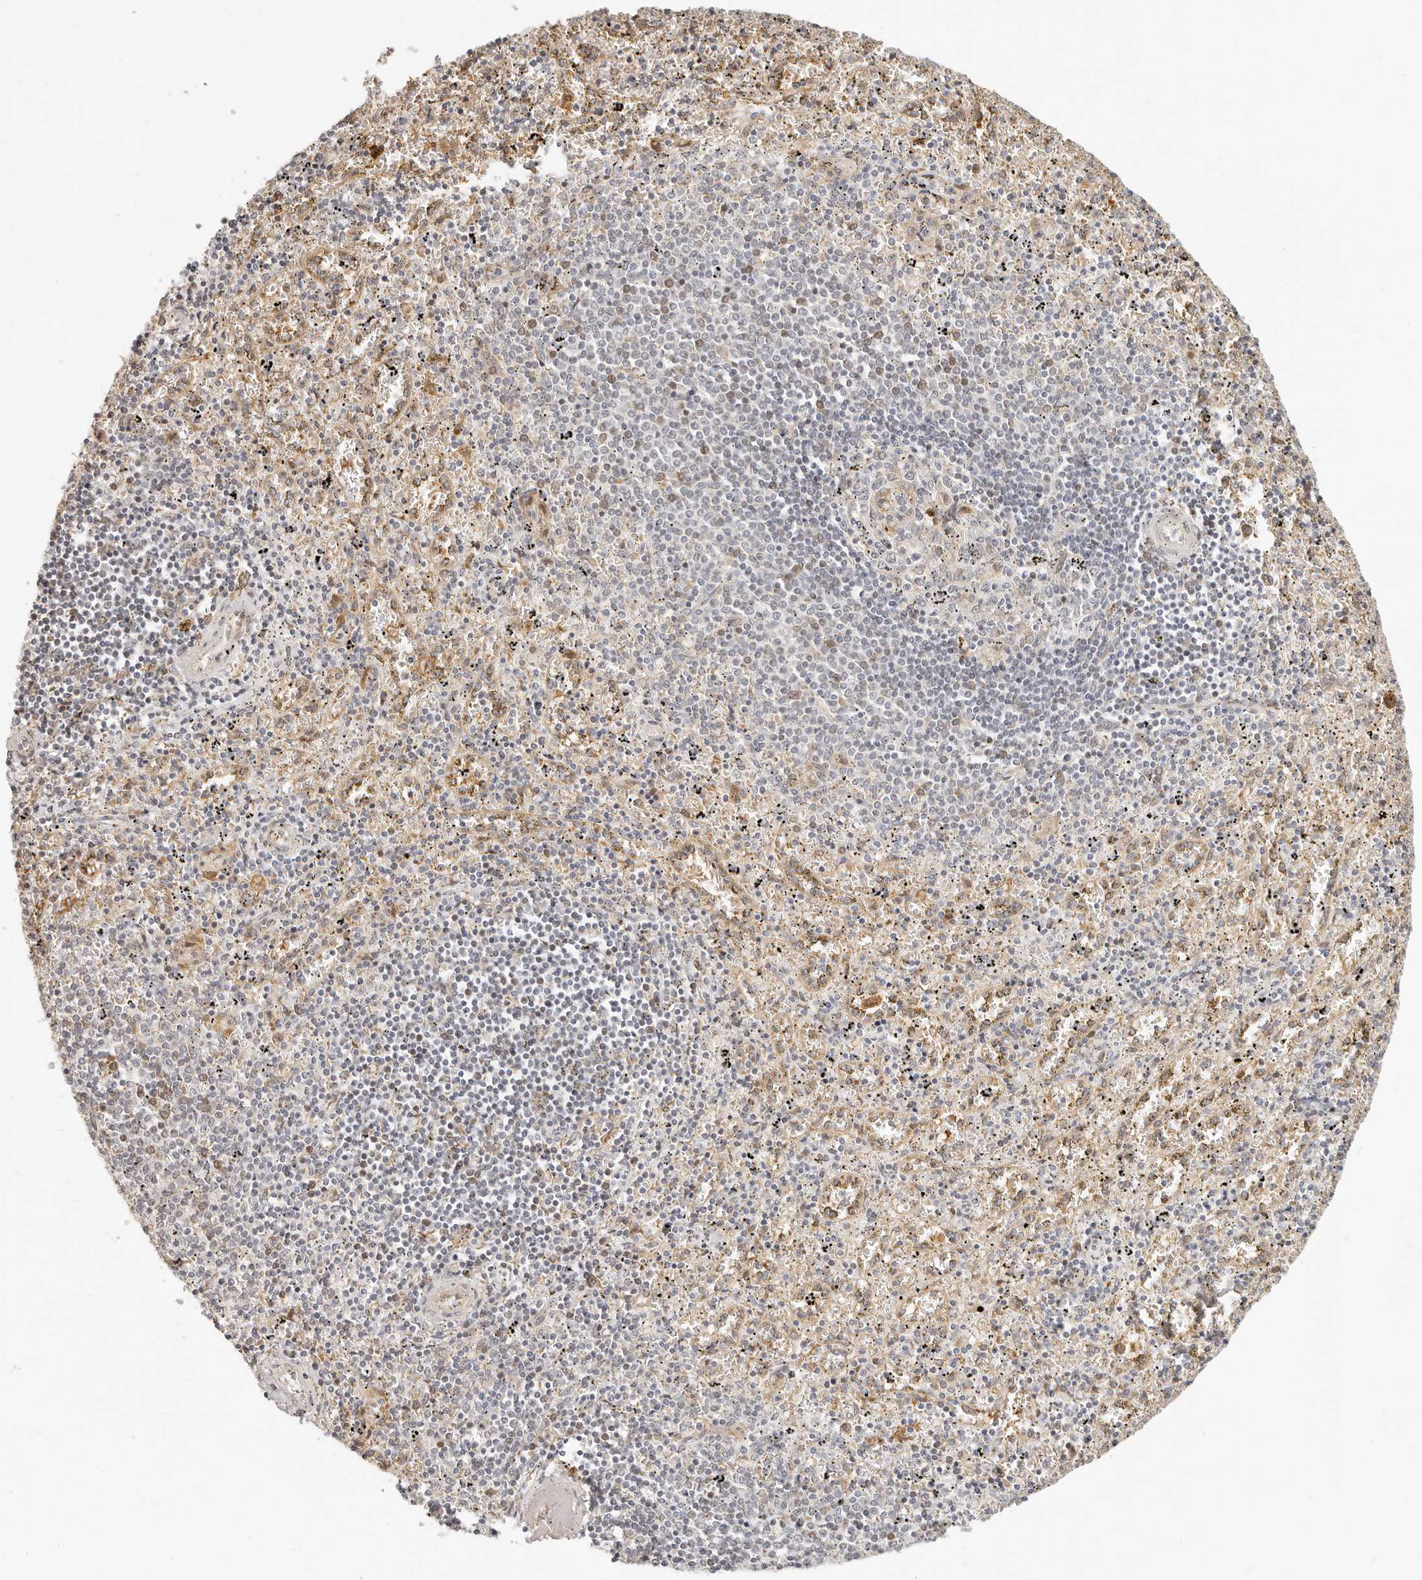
{"staining": {"intensity": "weak", "quantity": "<25%", "location": "cytoplasmic/membranous"}, "tissue": "spleen", "cell_type": "Cells in red pulp", "image_type": "normal", "snomed": [{"axis": "morphology", "description": "Normal tissue, NOS"}, {"axis": "topography", "description": "Spleen"}], "caption": "Immunohistochemical staining of normal human spleen shows no significant expression in cells in red pulp.", "gene": "FAM20B", "patient": {"sex": "male", "age": 11}}